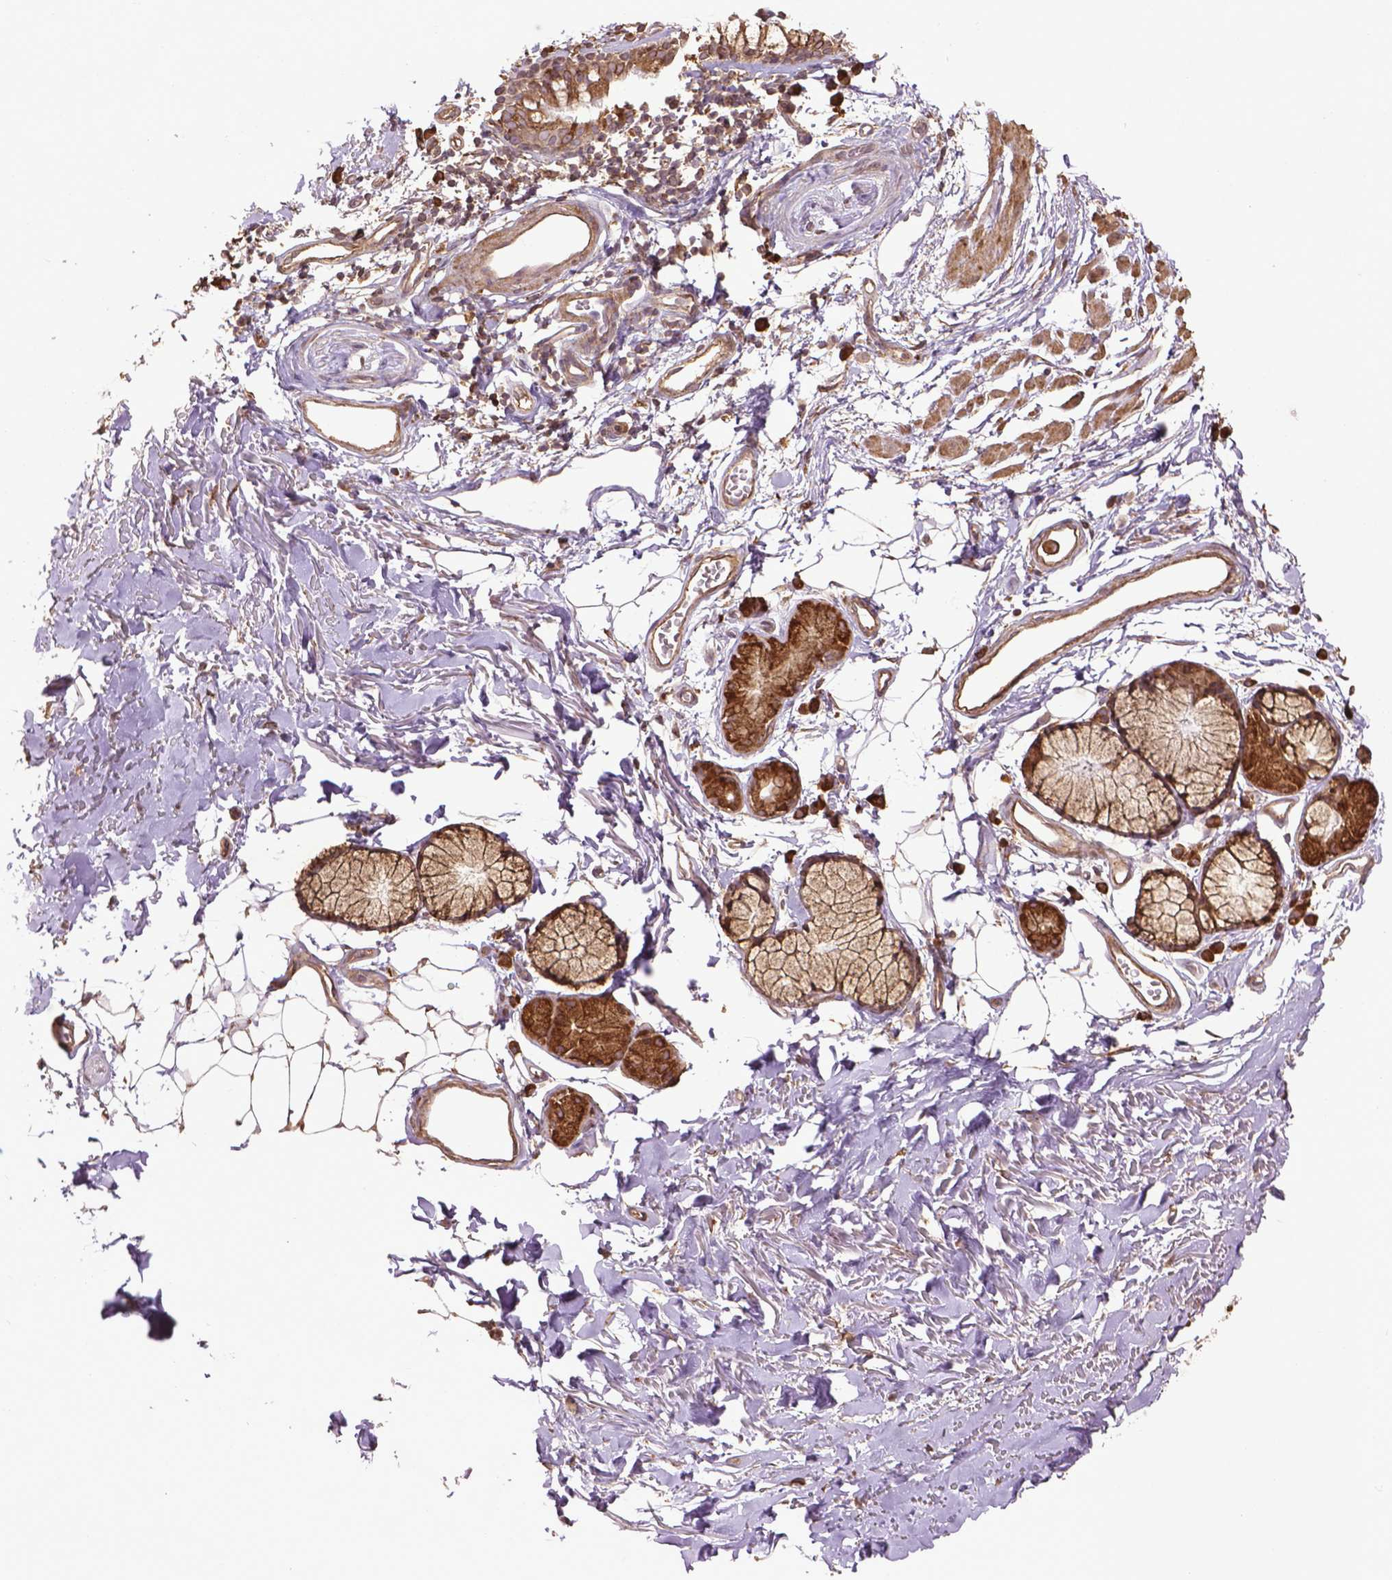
{"staining": {"intensity": "weak", "quantity": "25%-75%", "location": "cytoplasmic/membranous"}, "tissue": "adipose tissue", "cell_type": "Adipocytes", "image_type": "normal", "snomed": [{"axis": "morphology", "description": "Normal tissue, NOS"}, {"axis": "topography", "description": "Cartilage tissue"}, {"axis": "topography", "description": "Bronchus"}], "caption": "DAB immunohistochemical staining of unremarkable human adipose tissue reveals weak cytoplasmic/membranous protein expression in approximately 25%-75% of adipocytes.", "gene": "GAS1", "patient": {"sex": "female", "age": 79}}